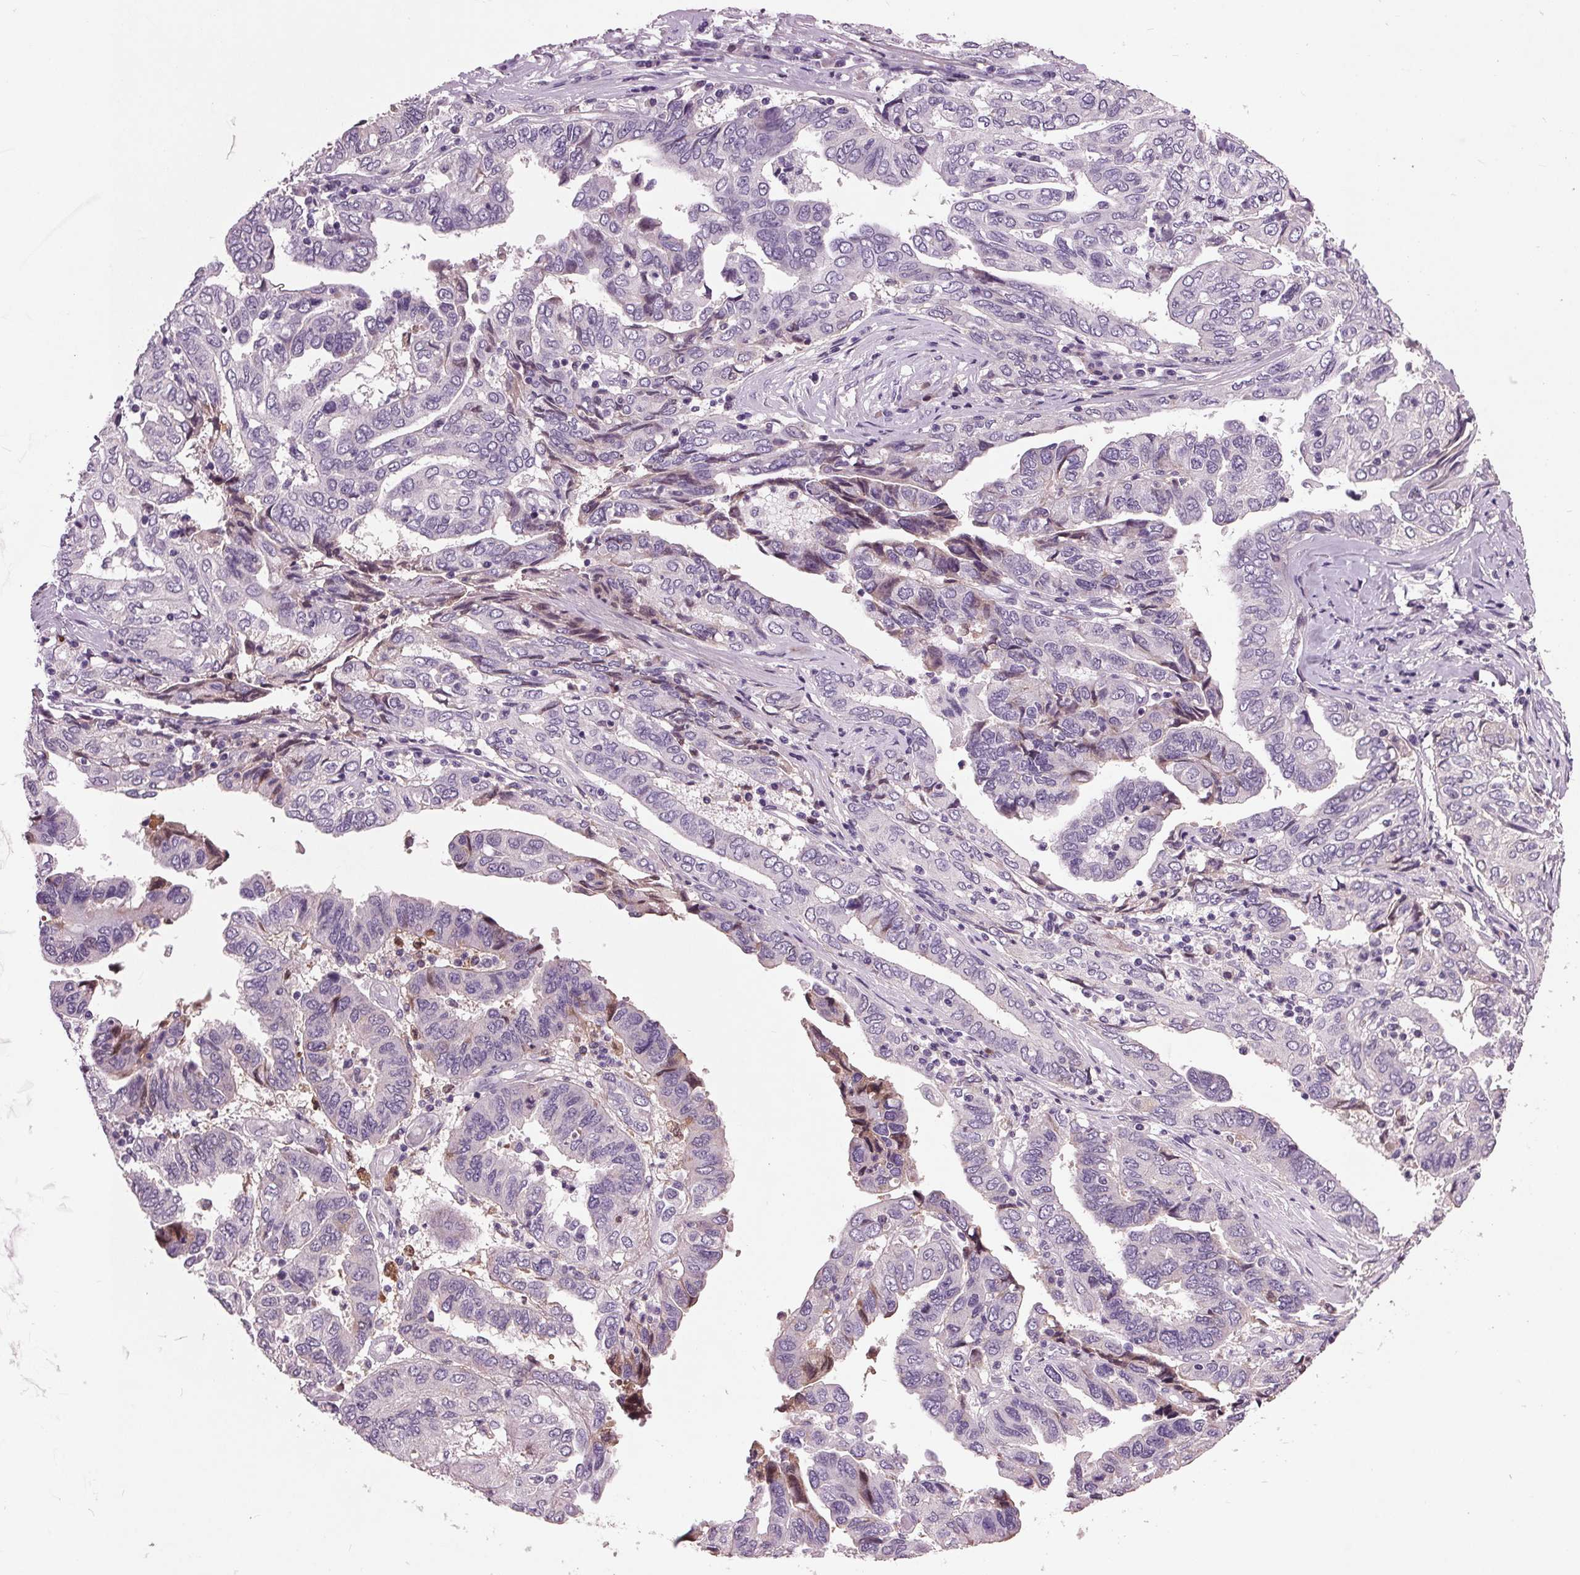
{"staining": {"intensity": "negative", "quantity": "none", "location": "none"}, "tissue": "ovarian cancer", "cell_type": "Tumor cells", "image_type": "cancer", "snomed": [{"axis": "morphology", "description": "Cystadenocarcinoma, serous, NOS"}, {"axis": "topography", "description": "Ovary"}], "caption": "This micrograph is of ovarian cancer stained with immunohistochemistry to label a protein in brown with the nuclei are counter-stained blue. There is no expression in tumor cells.", "gene": "C6", "patient": {"sex": "female", "age": 79}}